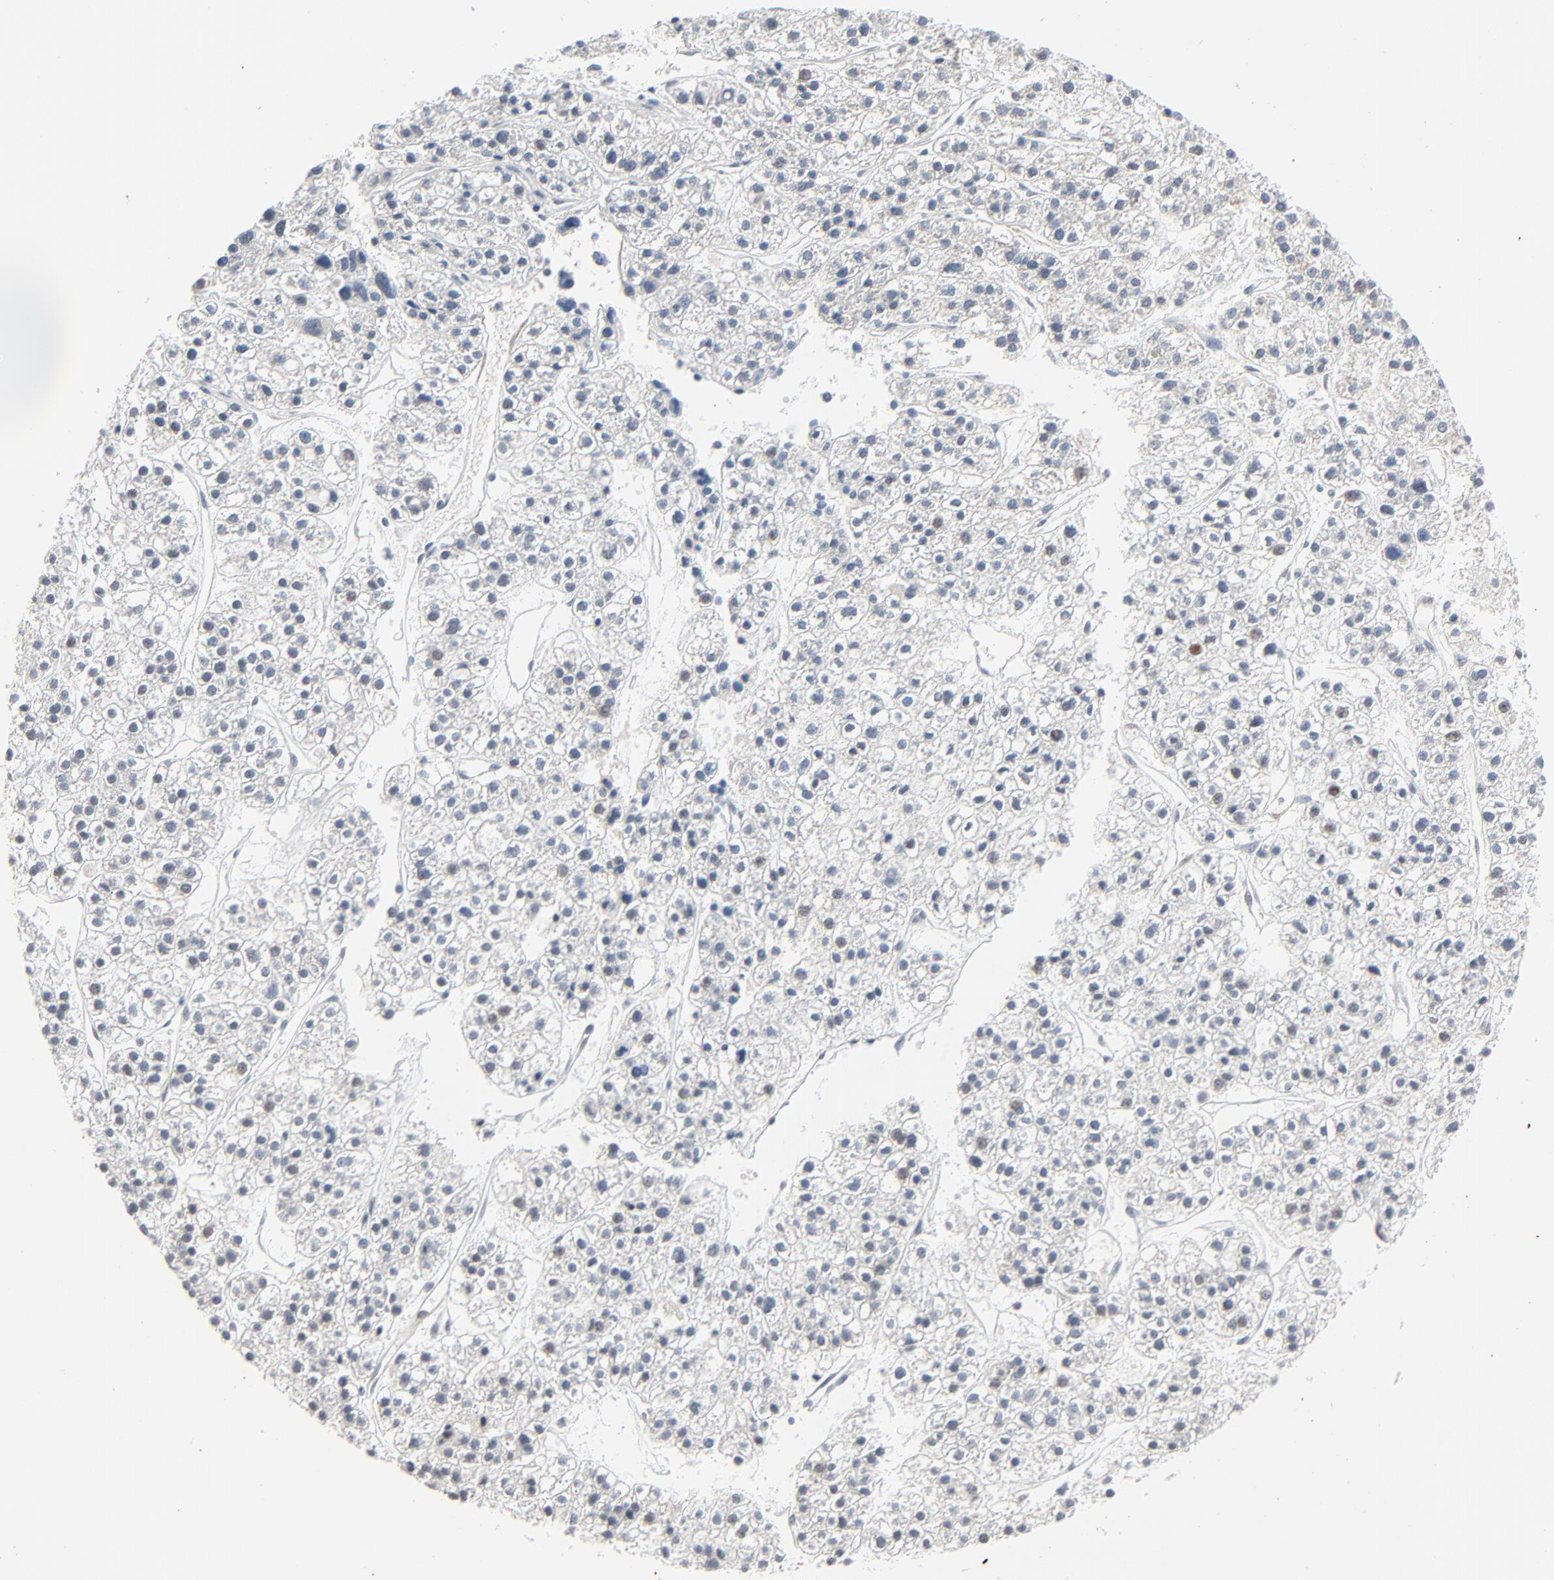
{"staining": {"intensity": "negative", "quantity": "none", "location": "none"}, "tissue": "liver cancer", "cell_type": "Tumor cells", "image_type": "cancer", "snomed": [{"axis": "morphology", "description": "Carcinoma, Hepatocellular, NOS"}, {"axis": "topography", "description": "Liver"}], "caption": "Micrograph shows no significant protein expression in tumor cells of hepatocellular carcinoma (liver).", "gene": "ITPR3", "patient": {"sex": "female", "age": 85}}